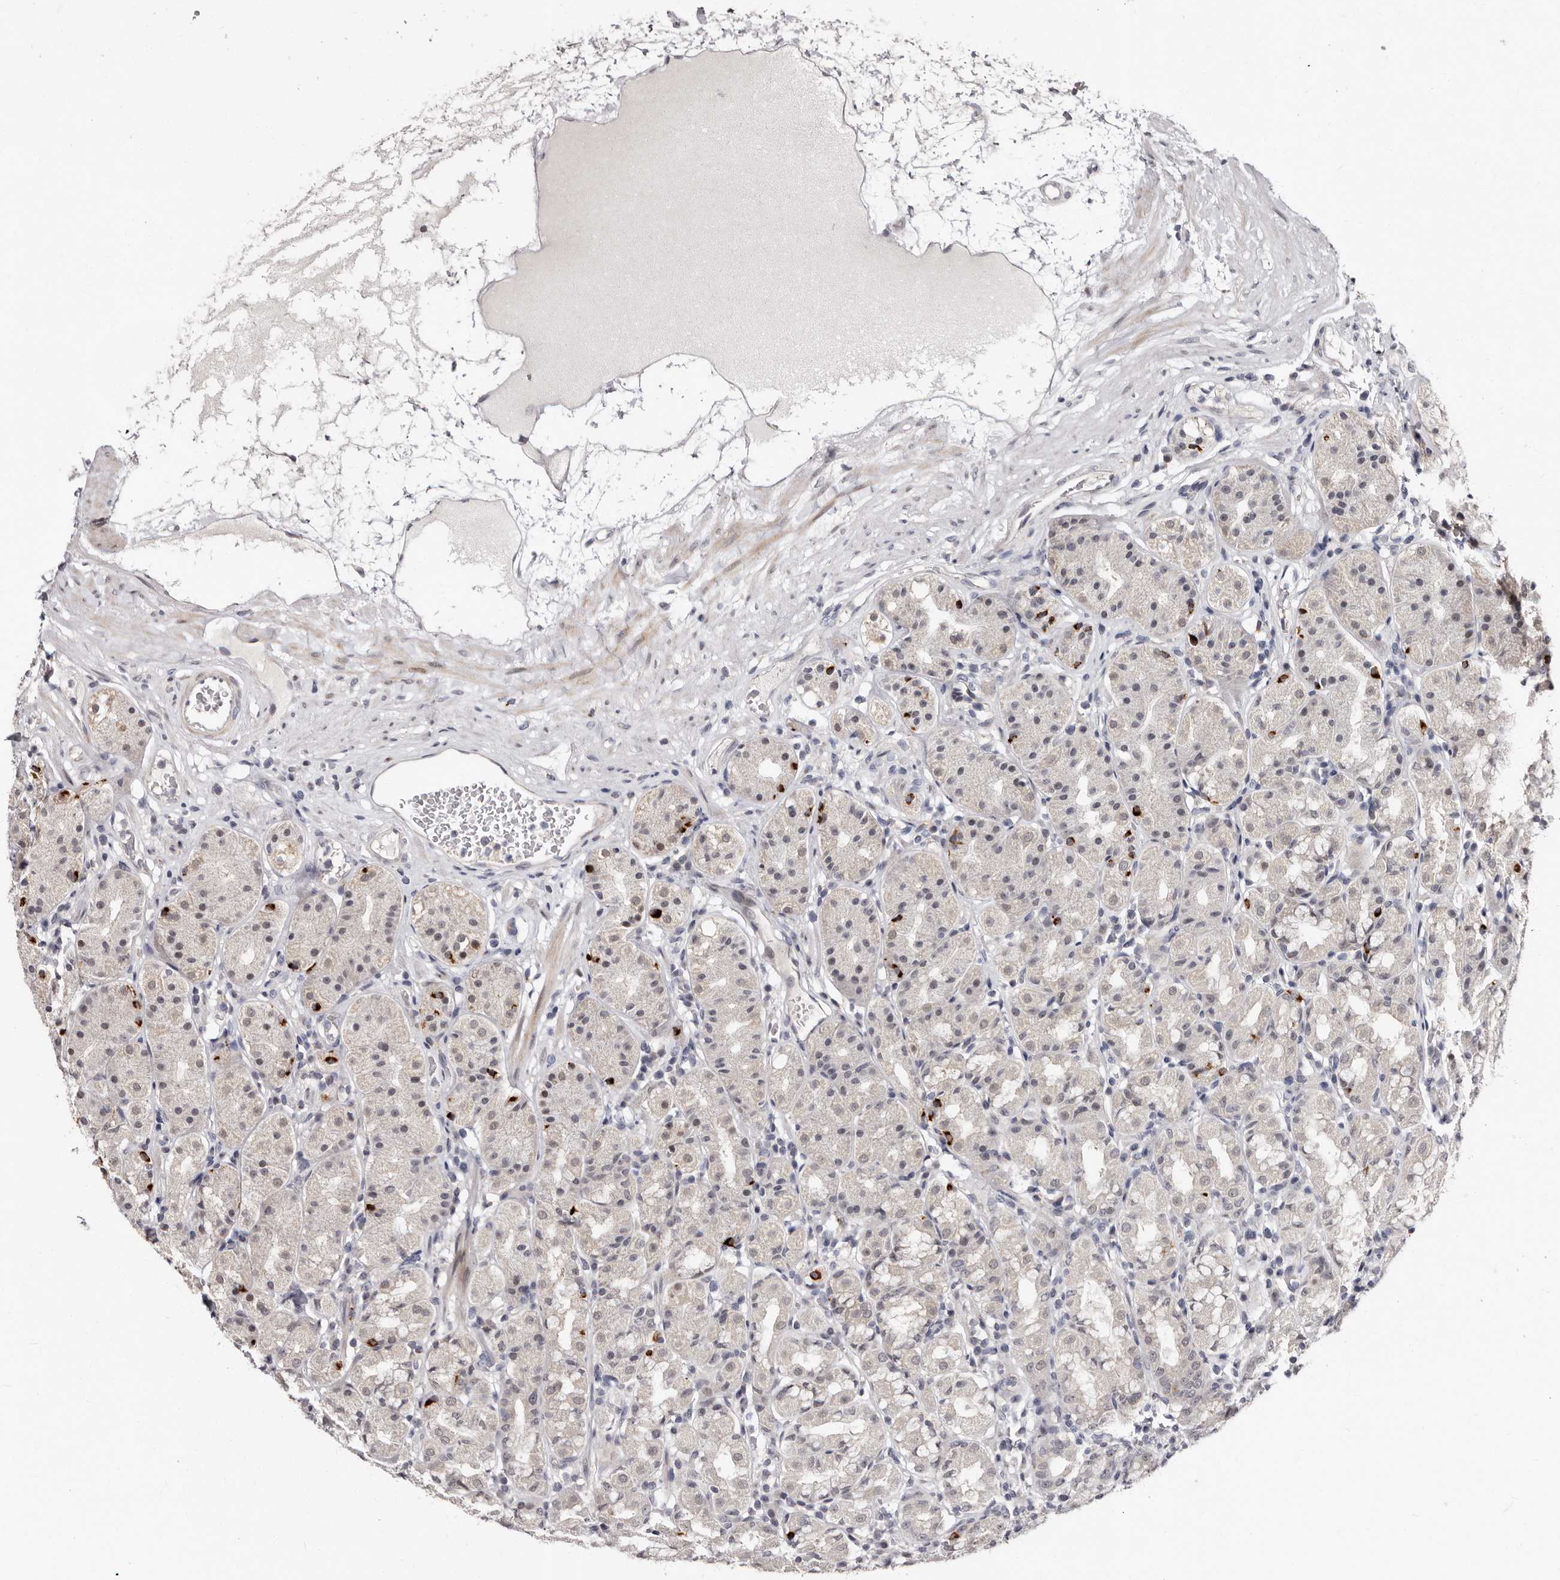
{"staining": {"intensity": "weak", "quantity": "25%-75%", "location": "nuclear"}, "tissue": "stomach", "cell_type": "Glandular cells", "image_type": "normal", "snomed": [{"axis": "morphology", "description": "Normal tissue, NOS"}, {"axis": "topography", "description": "Stomach, lower"}], "caption": "Protein expression analysis of normal human stomach reveals weak nuclear expression in about 25%-75% of glandular cells.", "gene": "PHF20L1", "patient": {"sex": "female", "age": 56}}